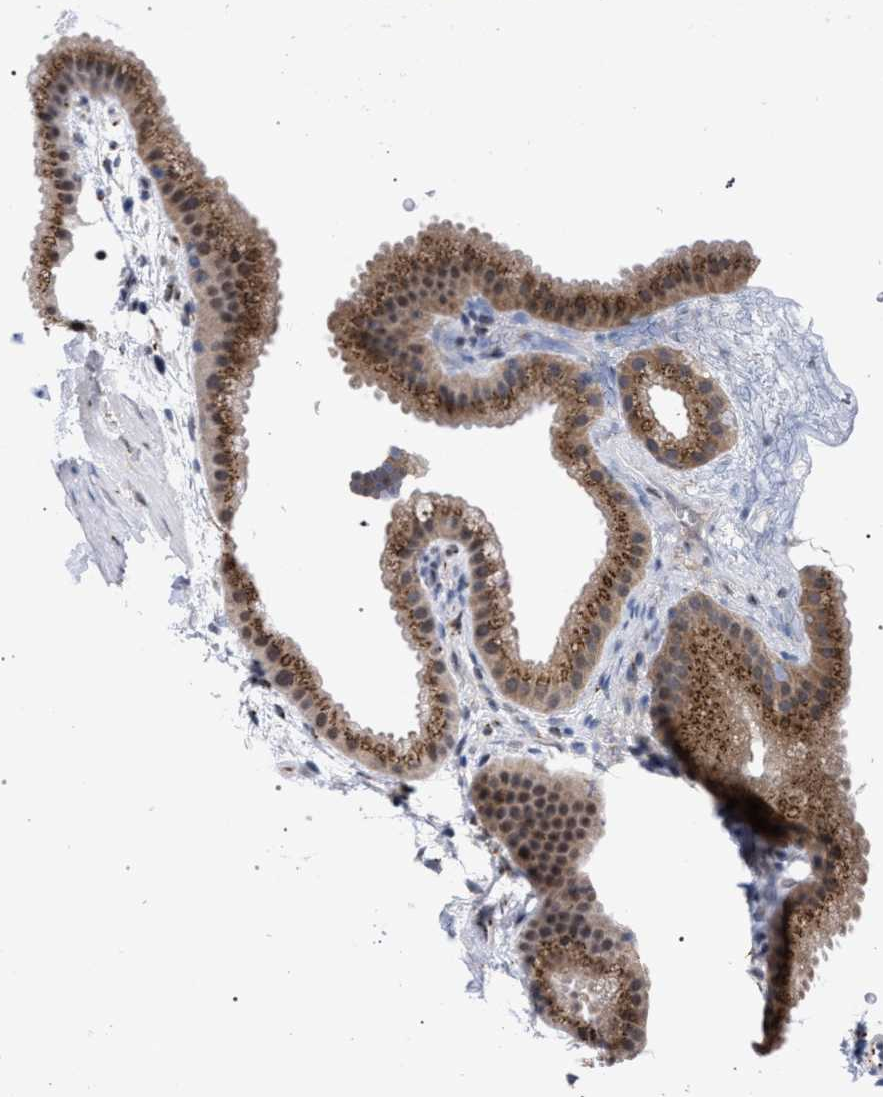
{"staining": {"intensity": "moderate", "quantity": ">75%", "location": "cytoplasmic/membranous"}, "tissue": "gallbladder", "cell_type": "Glandular cells", "image_type": "normal", "snomed": [{"axis": "morphology", "description": "Normal tissue, NOS"}, {"axis": "topography", "description": "Gallbladder"}], "caption": "Gallbladder stained with immunohistochemistry displays moderate cytoplasmic/membranous staining in approximately >75% of glandular cells.", "gene": "GOLGA2", "patient": {"sex": "female", "age": 64}}